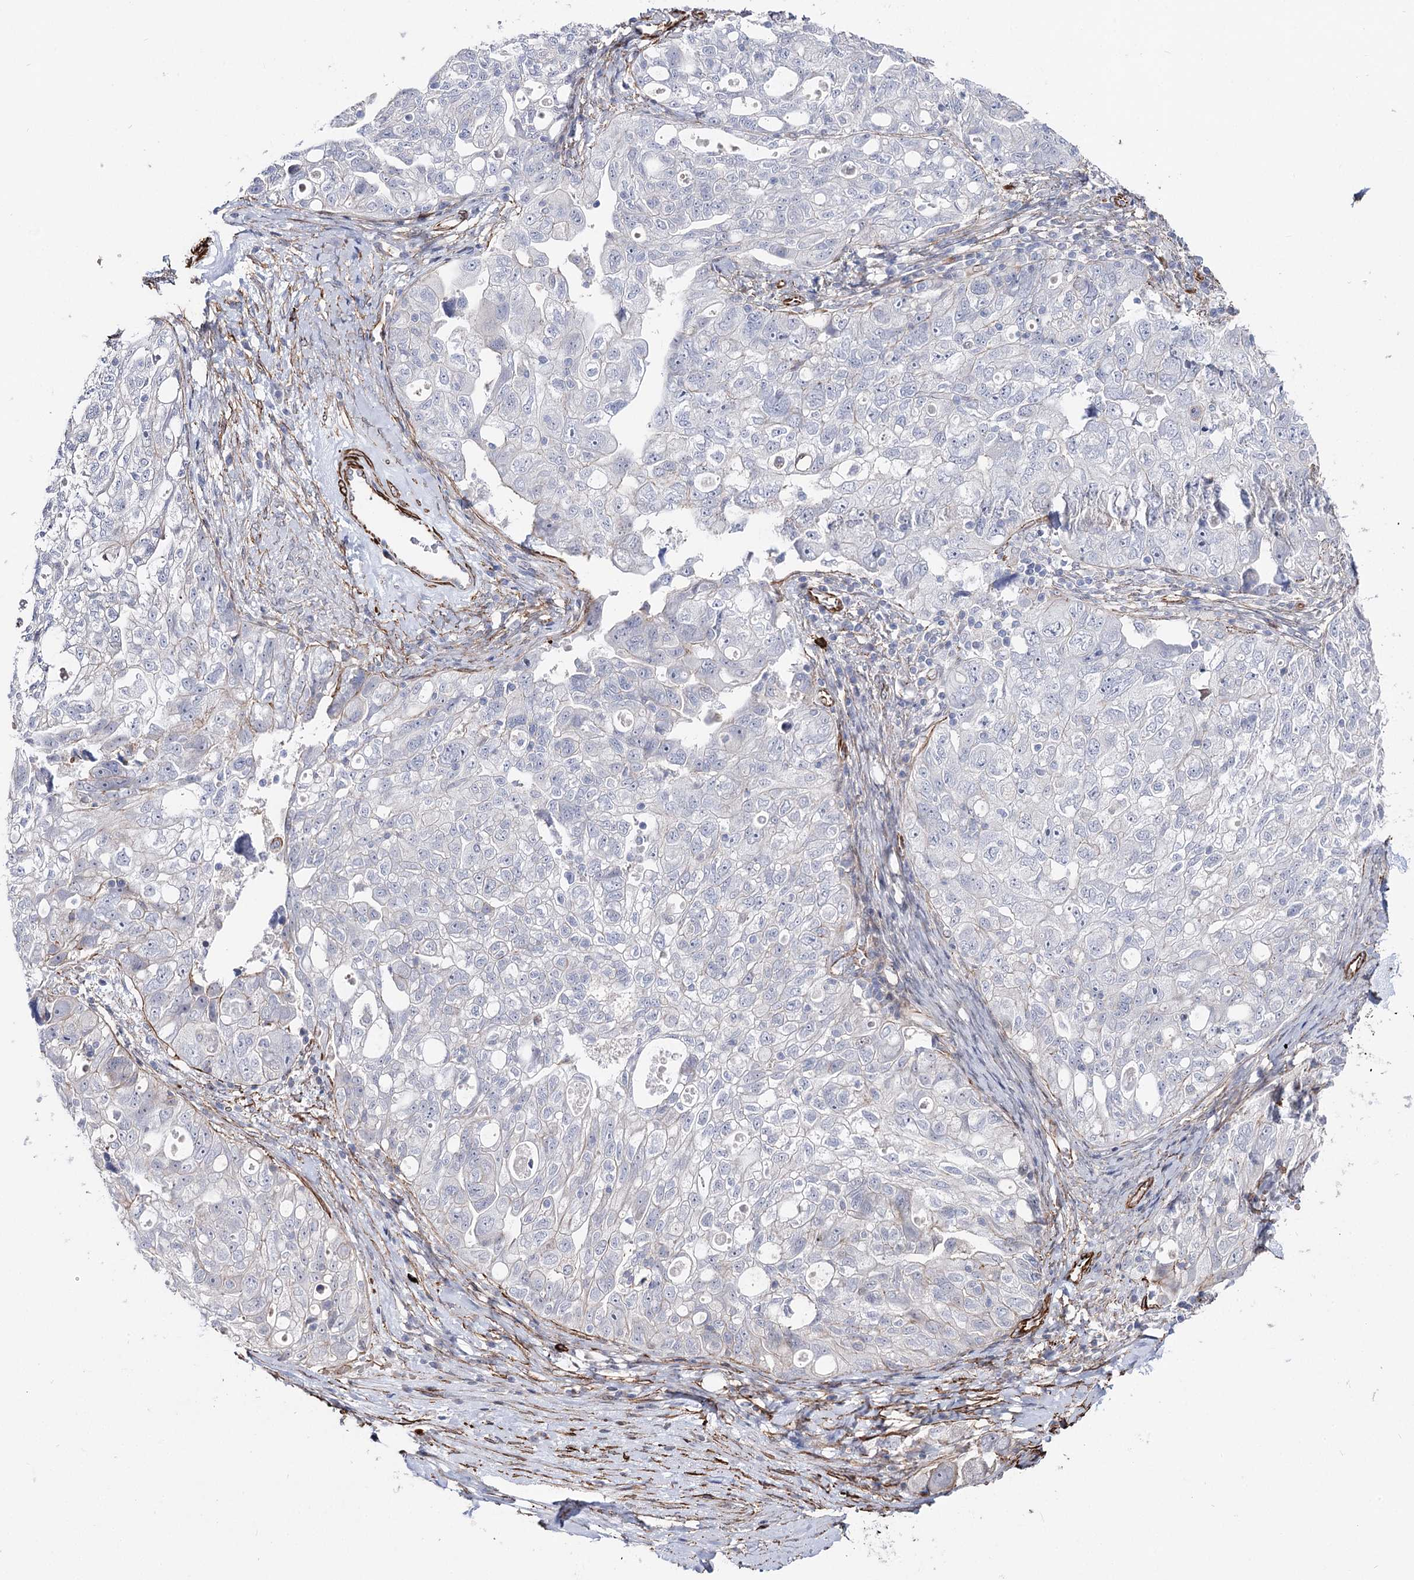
{"staining": {"intensity": "weak", "quantity": "<25%", "location": "cytoplasmic/membranous"}, "tissue": "ovarian cancer", "cell_type": "Tumor cells", "image_type": "cancer", "snomed": [{"axis": "morphology", "description": "Carcinoma, NOS"}, {"axis": "morphology", "description": "Cystadenocarcinoma, serous, NOS"}, {"axis": "topography", "description": "Ovary"}], "caption": "IHC histopathology image of ovarian carcinoma stained for a protein (brown), which displays no expression in tumor cells.", "gene": "ARHGAP20", "patient": {"sex": "female", "age": 69}}